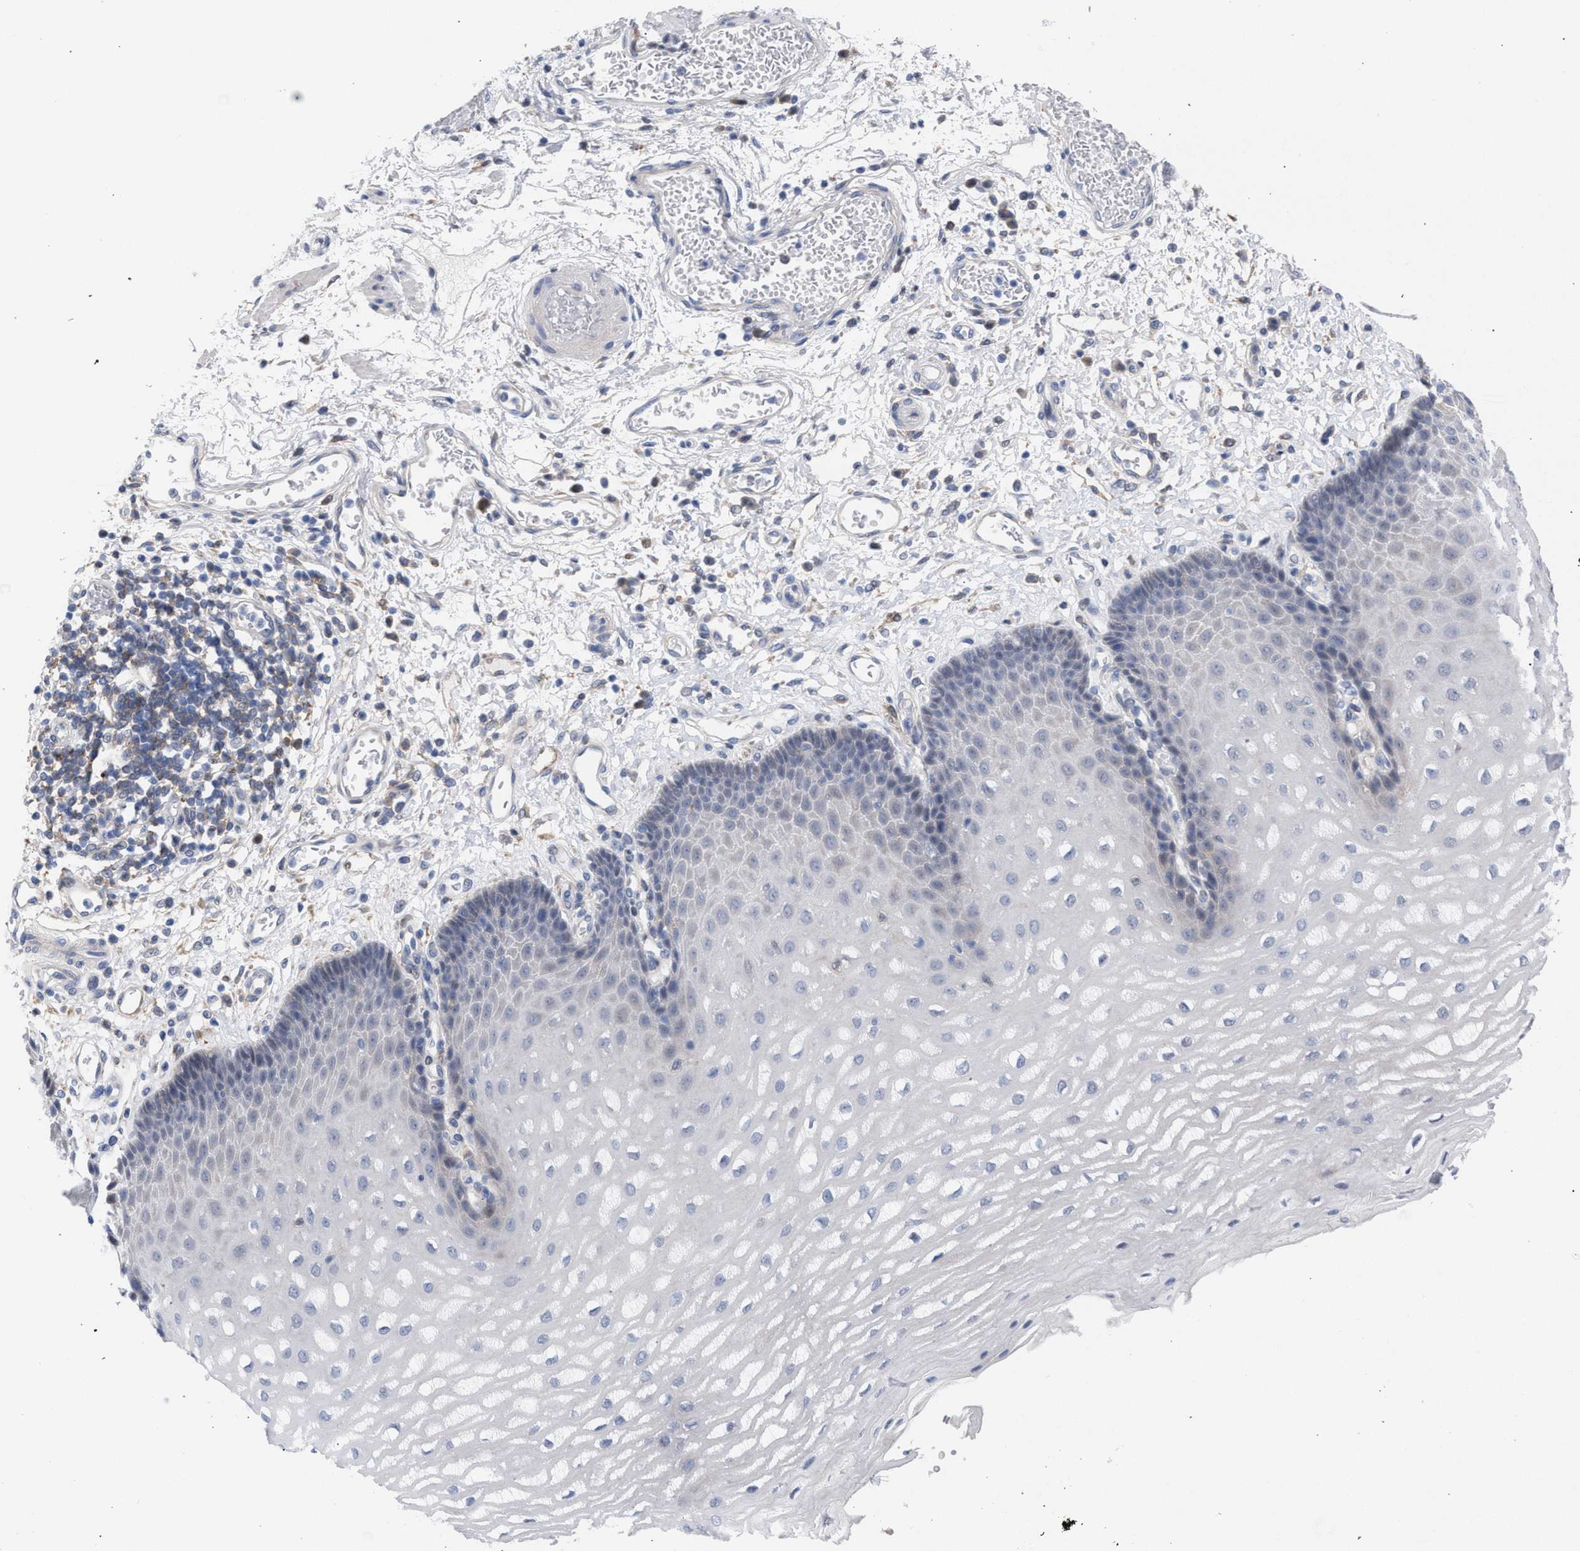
{"staining": {"intensity": "negative", "quantity": "none", "location": "none"}, "tissue": "esophagus", "cell_type": "Squamous epithelial cells", "image_type": "normal", "snomed": [{"axis": "morphology", "description": "Normal tissue, NOS"}, {"axis": "topography", "description": "Esophagus"}], "caption": "This is a histopathology image of IHC staining of benign esophagus, which shows no positivity in squamous epithelial cells. Nuclei are stained in blue.", "gene": "FHOD3", "patient": {"sex": "male", "age": 54}}